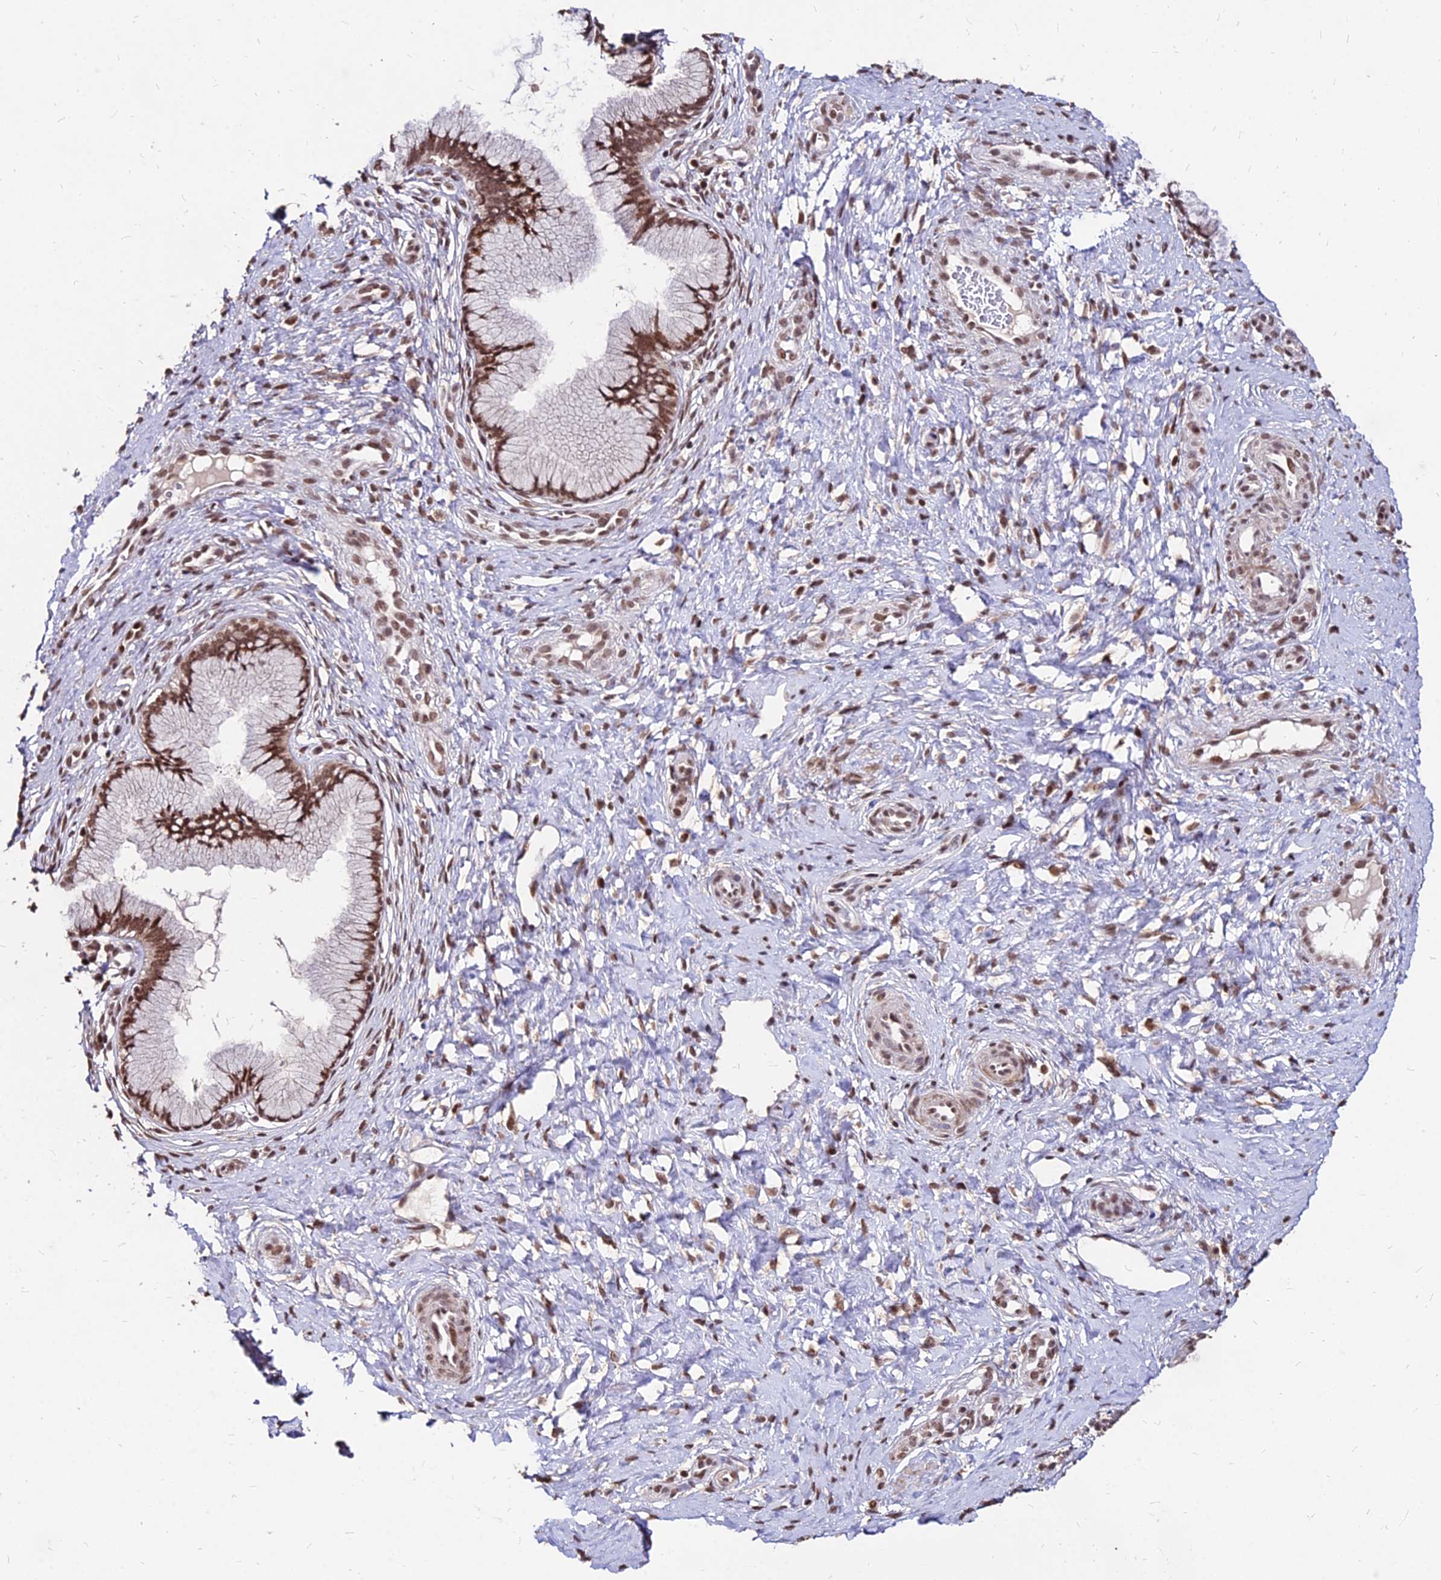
{"staining": {"intensity": "strong", "quantity": ">75%", "location": "nuclear"}, "tissue": "cervix", "cell_type": "Glandular cells", "image_type": "normal", "snomed": [{"axis": "morphology", "description": "Normal tissue, NOS"}, {"axis": "topography", "description": "Cervix"}], "caption": "Protein staining reveals strong nuclear positivity in about >75% of glandular cells in normal cervix. (DAB IHC with brightfield microscopy, high magnification).", "gene": "ZBED4", "patient": {"sex": "female", "age": 36}}